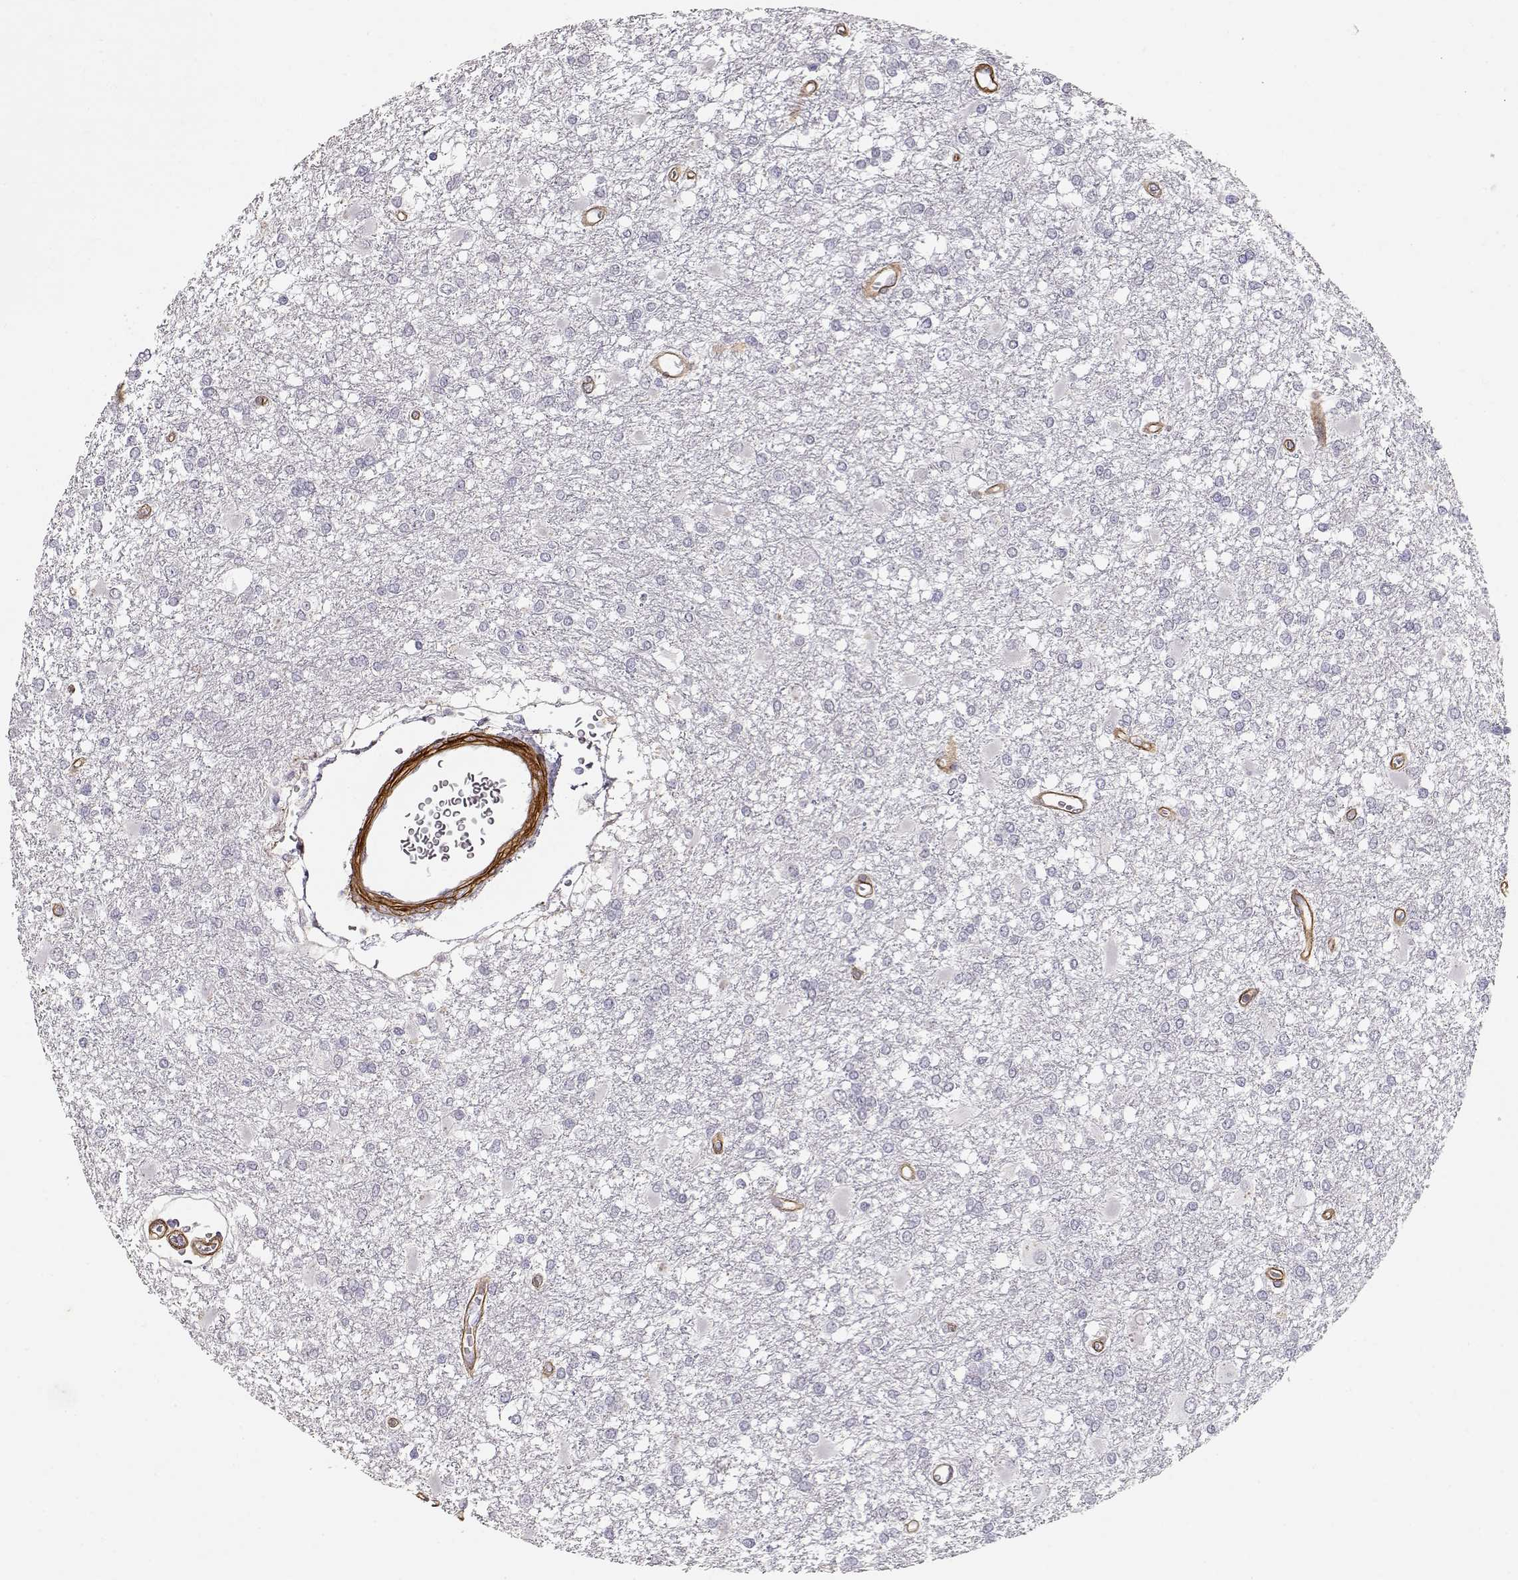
{"staining": {"intensity": "negative", "quantity": "none", "location": "none"}, "tissue": "glioma", "cell_type": "Tumor cells", "image_type": "cancer", "snomed": [{"axis": "morphology", "description": "Glioma, malignant, High grade"}, {"axis": "topography", "description": "Cerebral cortex"}], "caption": "This is a image of IHC staining of malignant glioma (high-grade), which shows no staining in tumor cells.", "gene": "LAMA5", "patient": {"sex": "male", "age": 79}}